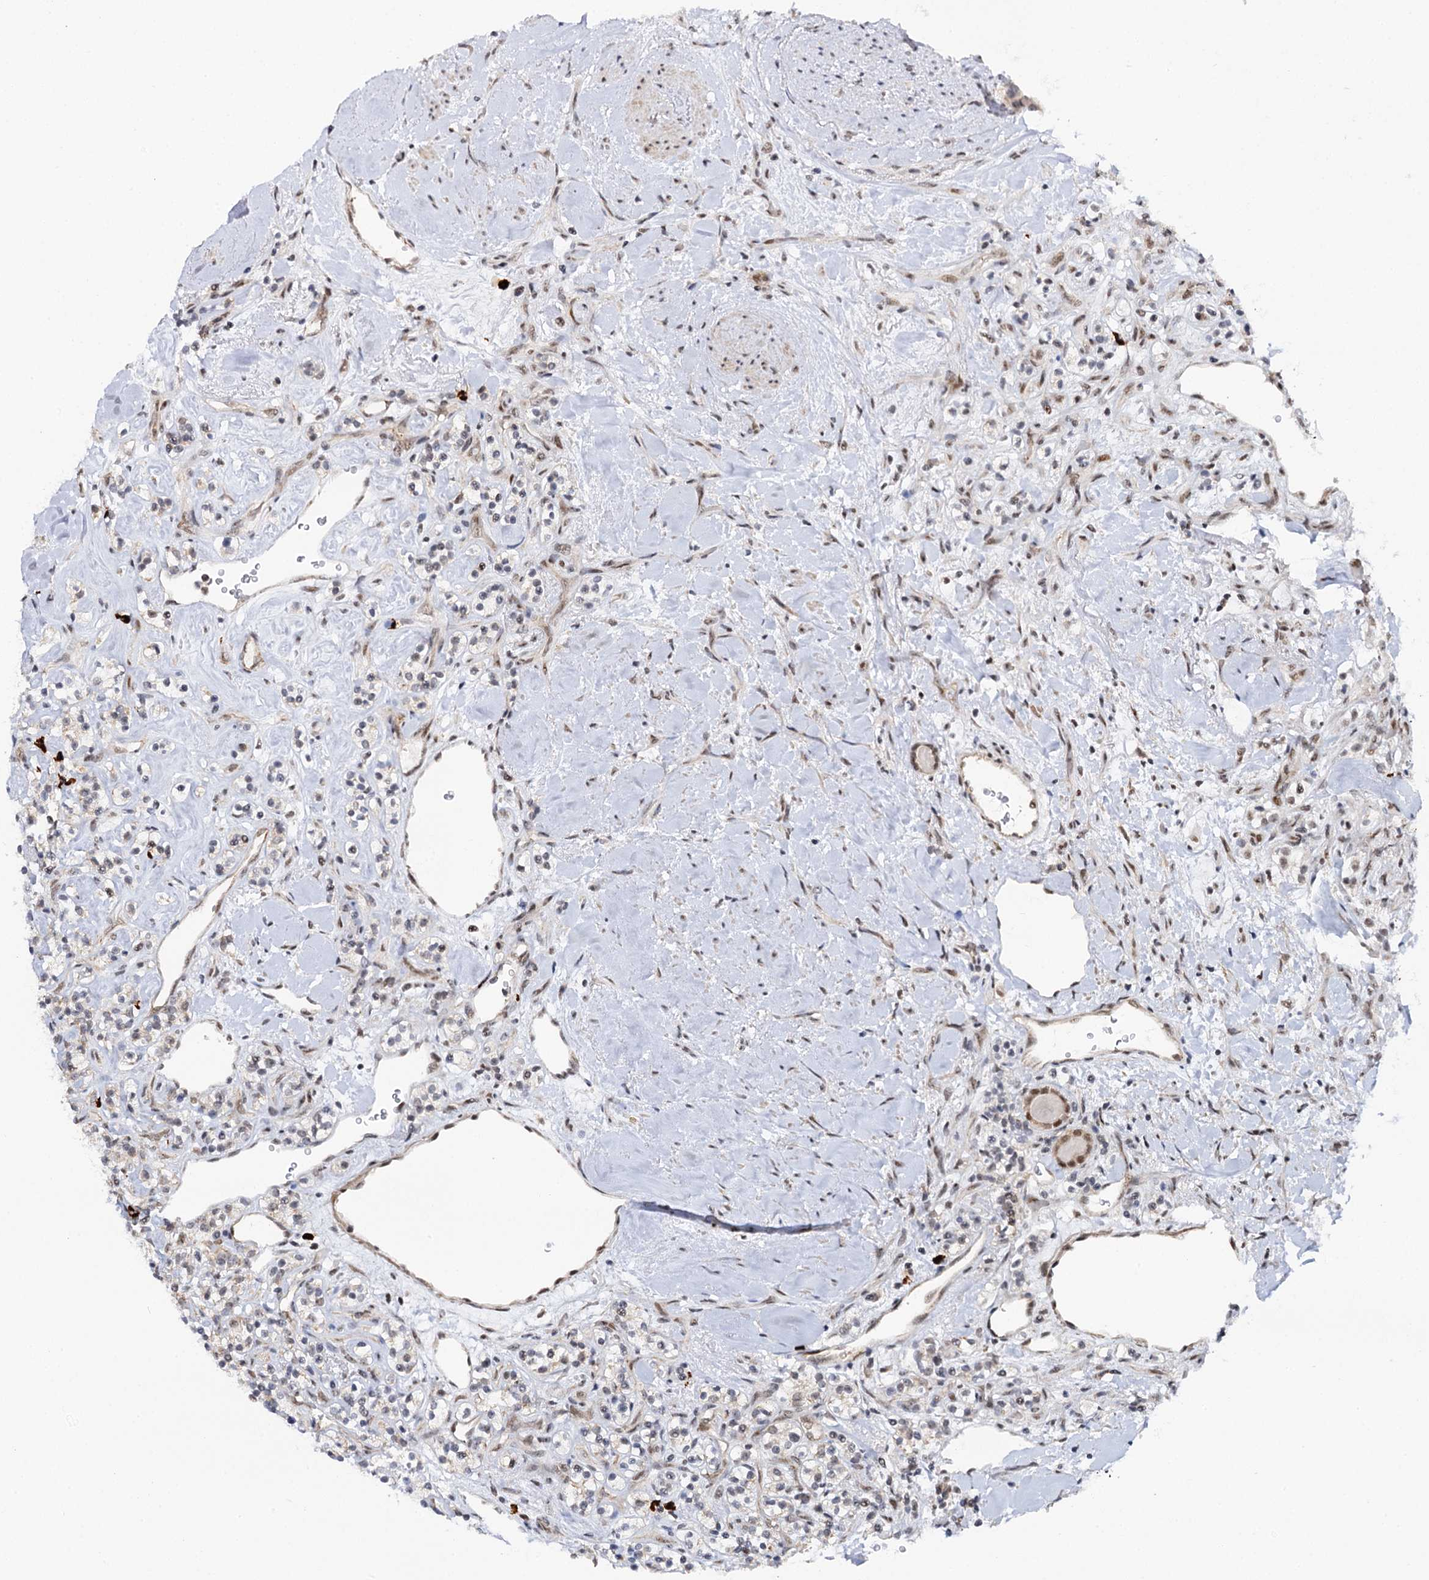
{"staining": {"intensity": "weak", "quantity": "<25%", "location": "nuclear"}, "tissue": "renal cancer", "cell_type": "Tumor cells", "image_type": "cancer", "snomed": [{"axis": "morphology", "description": "Adenocarcinoma, NOS"}, {"axis": "topography", "description": "Kidney"}], "caption": "Immunohistochemistry photomicrograph of renal cancer stained for a protein (brown), which demonstrates no staining in tumor cells. The staining is performed using DAB brown chromogen with nuclei counter-stained in using hematoxylin.", "gene": "BUD13", "patient": {"sex": "male", "age": 77}}